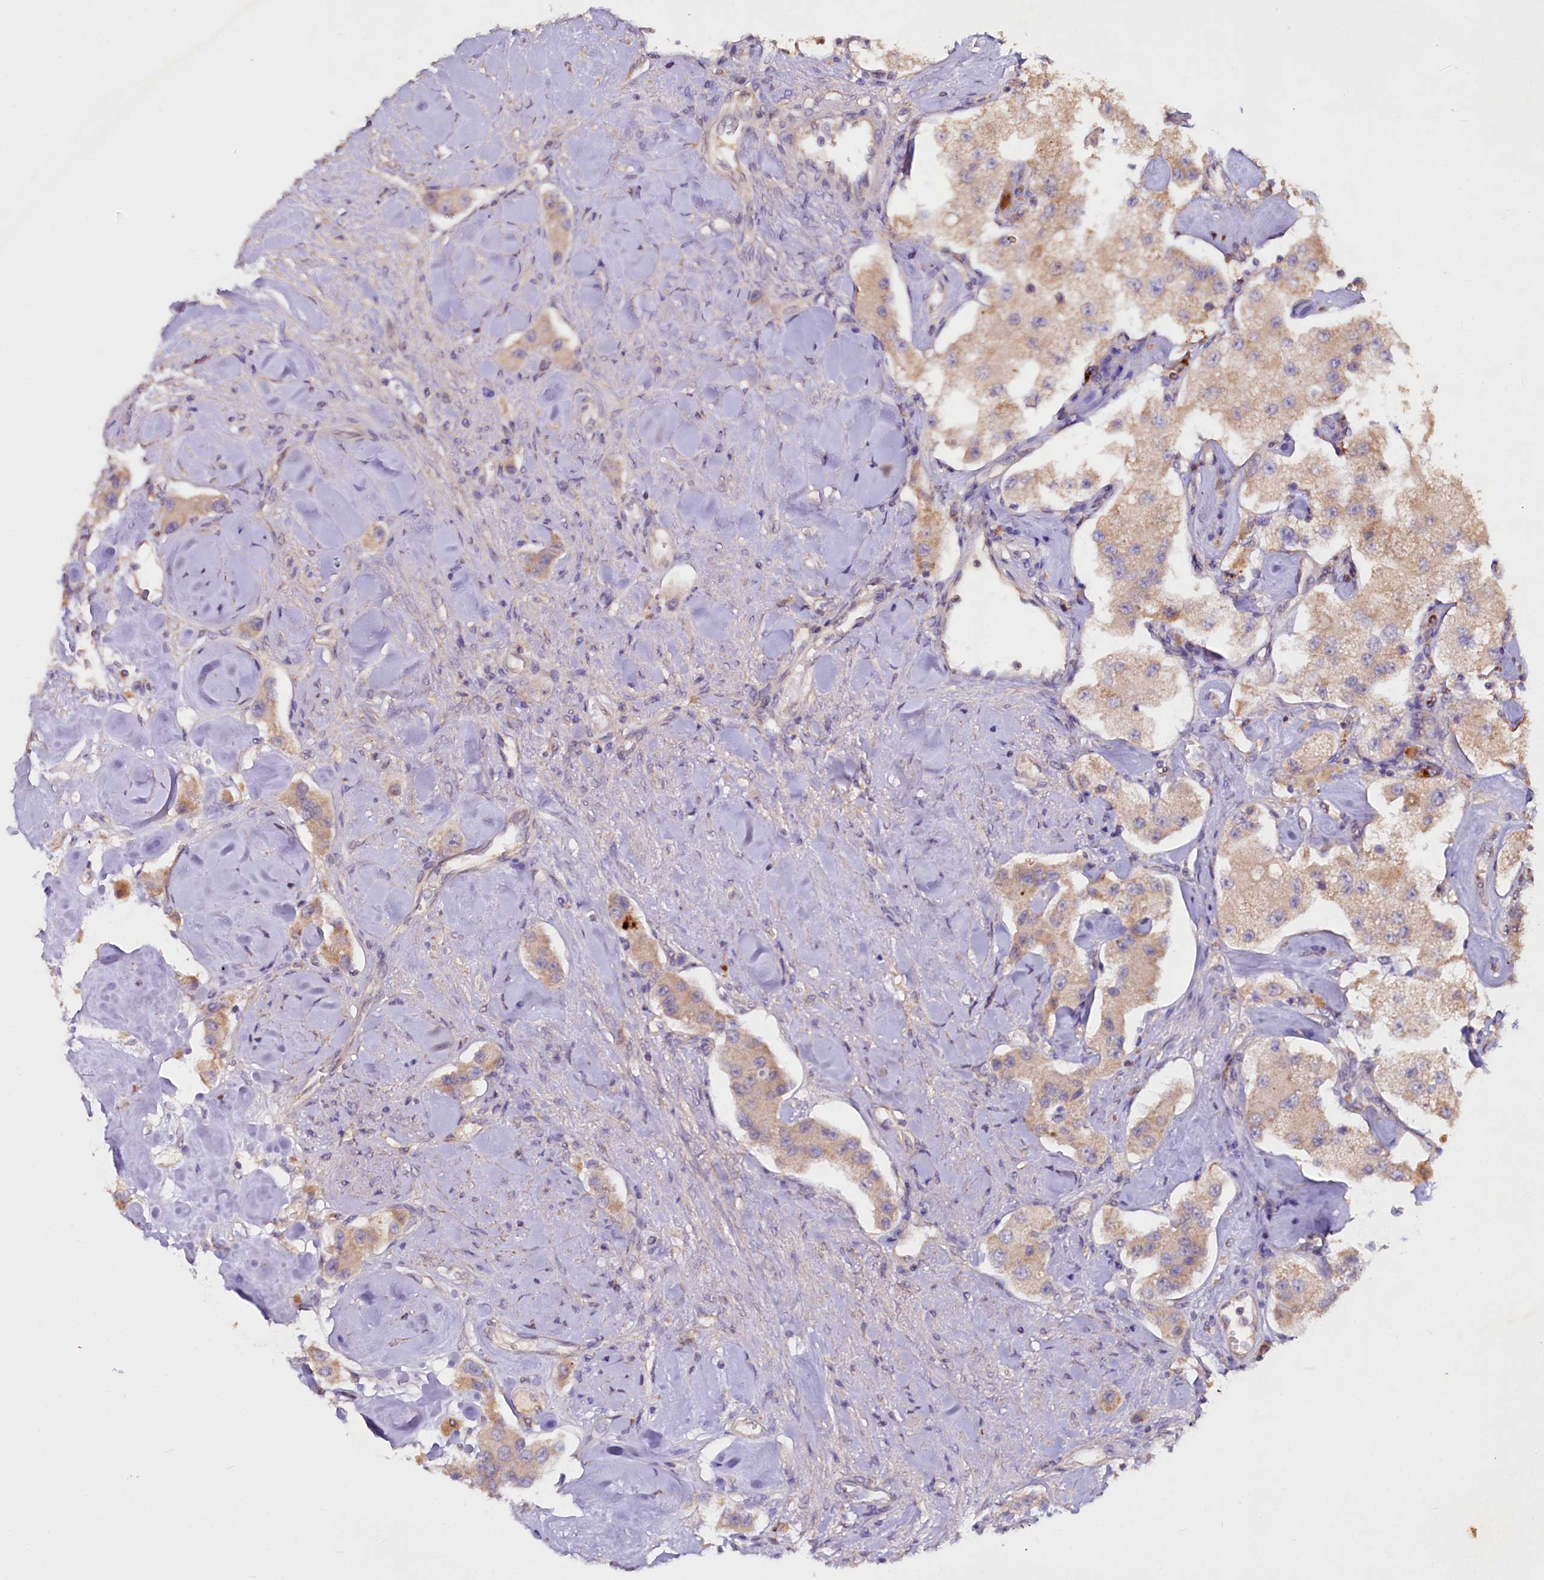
{"staining": {"intensity": "weak", "quantity": "25%-75%", "location": "cytoplasmic/membranous"}, "tissue": "carcinoid", "cell_type": "Tumor cells", "image_type": "cancer", "snomed": [{"axis": "morphology", "description": "Carcinoid, malignant, NOS"}, {"axis": "topography", "description": "Pancreas"}], "caption": "High-magnification brightfield microscopy of carcinoid stained with DAB (3,3'-diaminobenzidine) (brown) and counterstained with hematoxylin (blue). tumor cells exhibit weak cytoplasmic/membranous positivity is identified in about25%-75% of cells. Immunohistochemistry (ihc) stains the protein in brown and the nuclei are stained blue.", "gene": "ETFBKMT", "patient": {"sex": "male", "age": 41}}